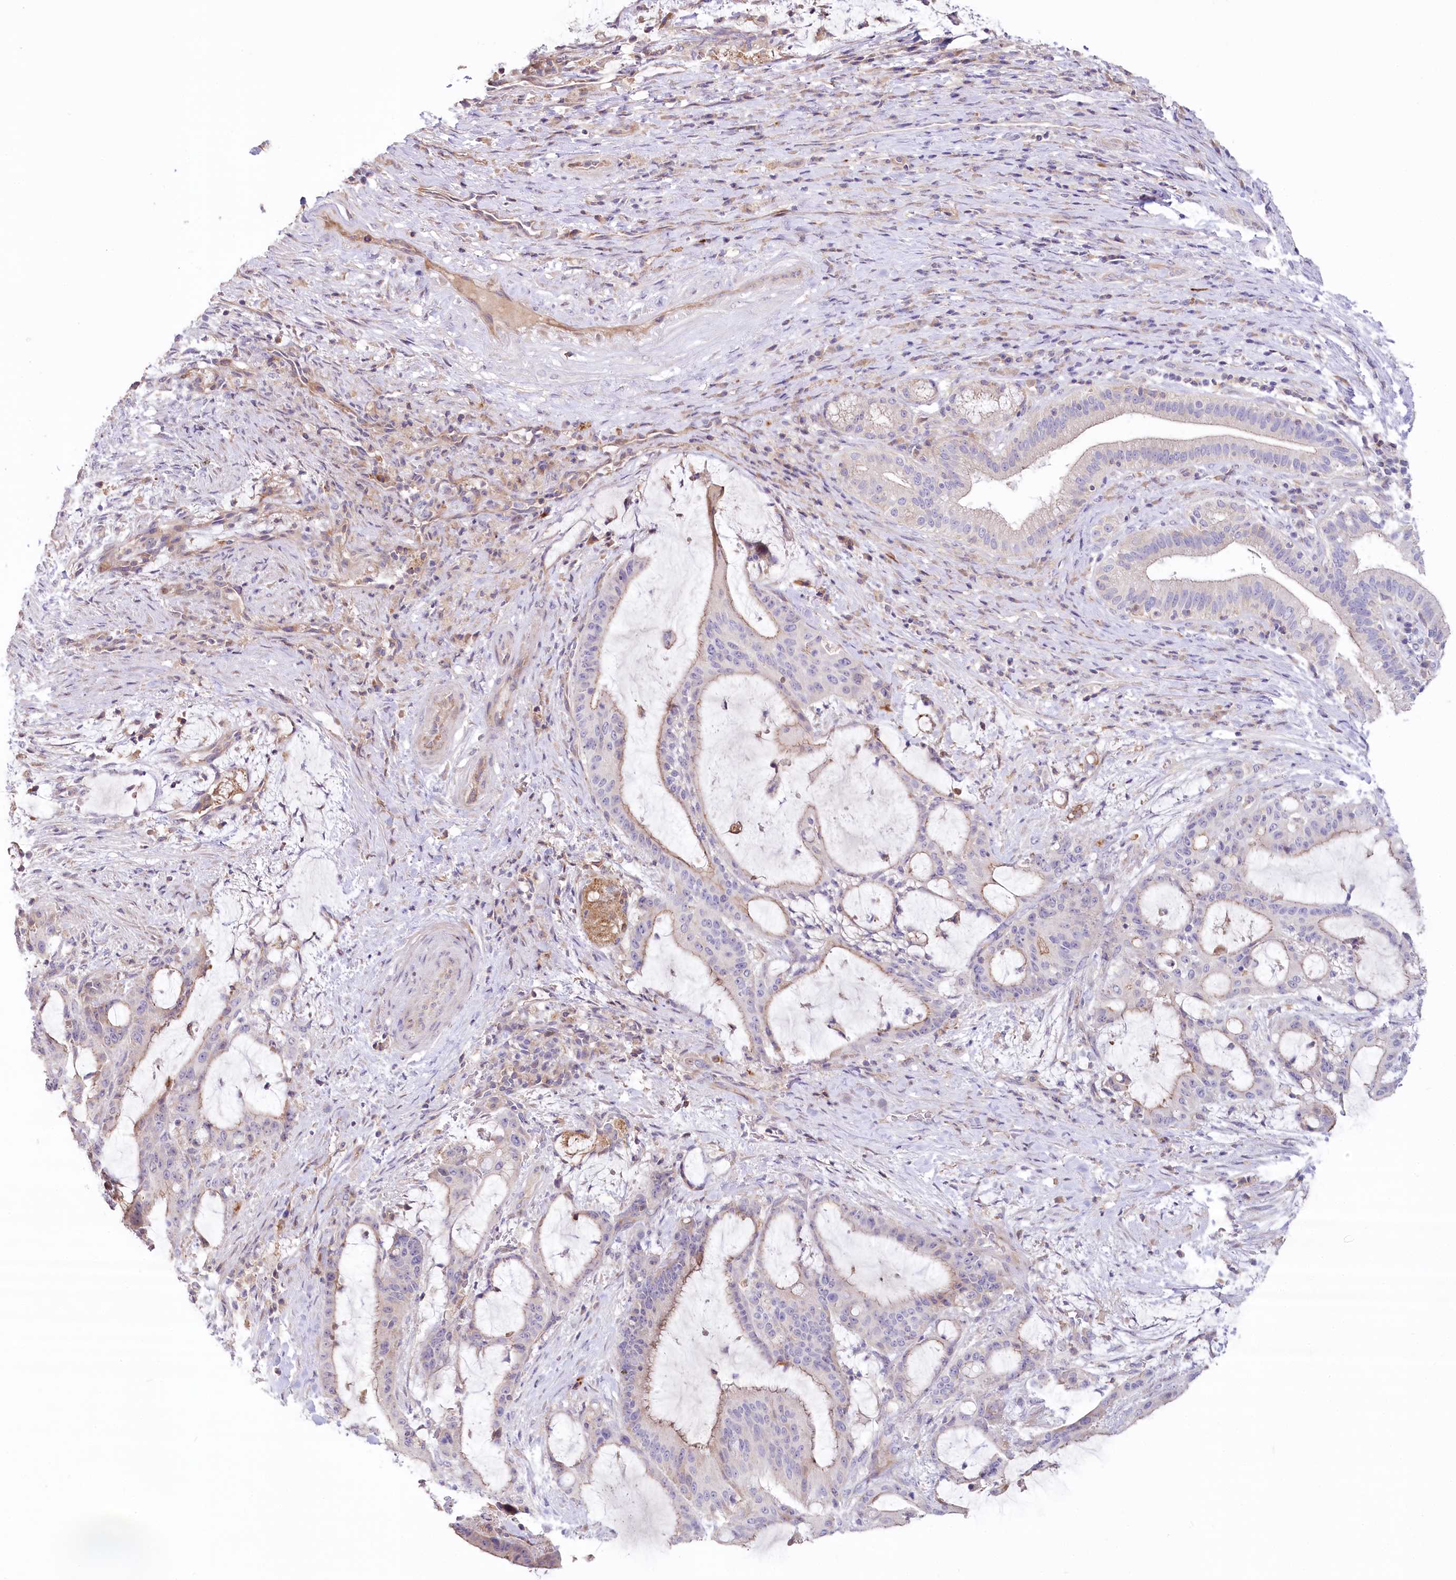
{"staining": {"intensity": "weak", "quantity": "<25%", "location": "cytoplasmic/membranous"}, "tissue": "liver cancer", "cell_type": "Tumor cells", "image_type": "cancer", "snomed": [{"axis": "morphology", "description": "Normal tissue, NOS"}, {"axis": "morphology", "description": "Cholangiocarcinoma"}, {"axis": "topography", "description": "Liver"}, {"axis": "topography", "description": "Peripheral nerve tissue"}], "caption": "The immunohistochemistry image has no significant staining in tumor cells of cholangiocarcinoma (liver) tissue.", "gene": "SLC6A11", "patient": {"sex": "female", "age": 73}}